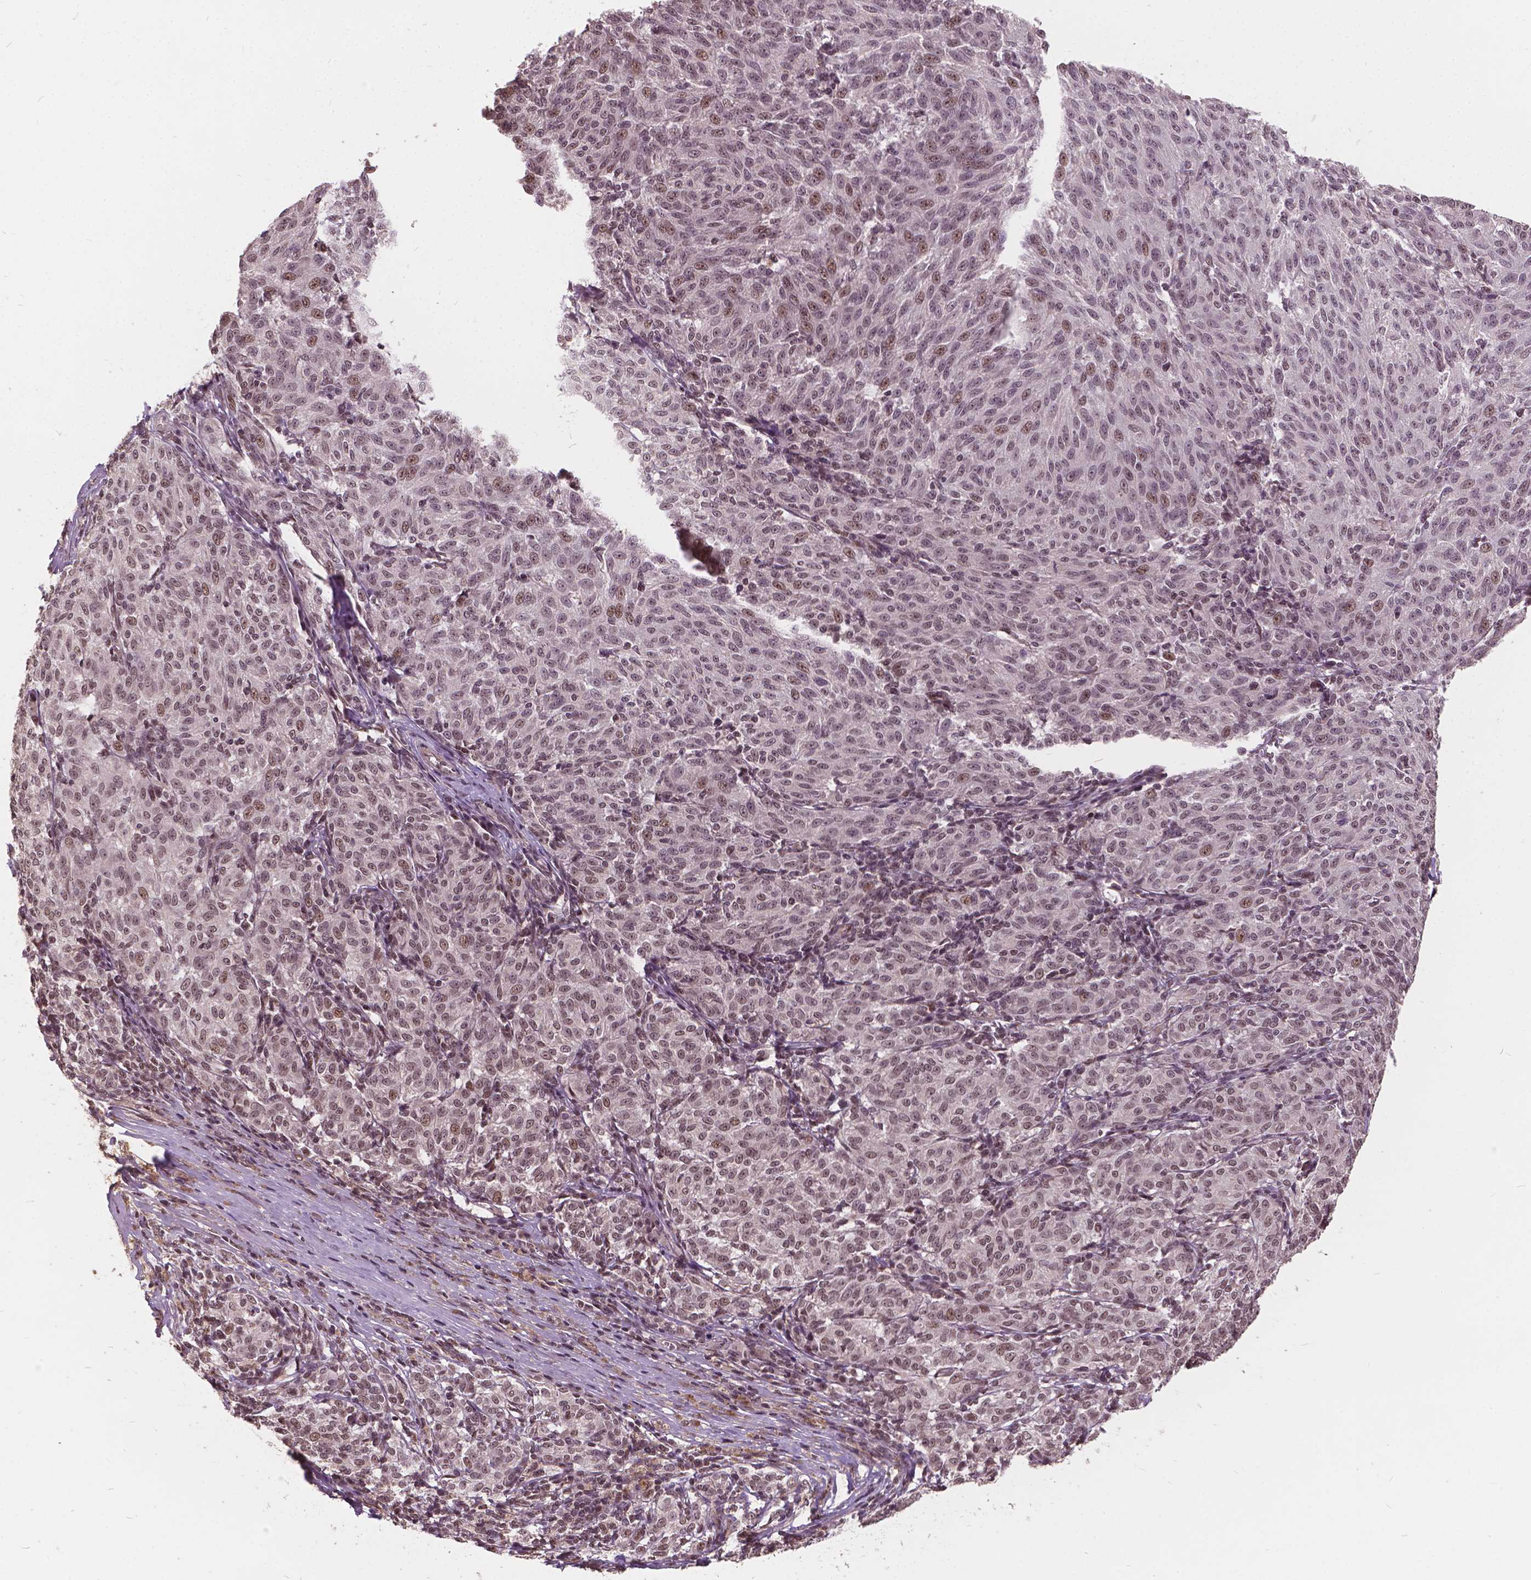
{"staining": {"intensity": "weak", "quantity": ">75%", "location": "nuclear"}, "tissue": "melanoma", "cell_type": "Tumor cells", "image_type": "cancer", "snomed": [{"axis": "morphology", "description": "Malignant melanoma, NOS"}, {"axis": "topography", "description": "Skin"}], "caption": "There is low levels of weak nuclear expression in tumor cells of melanoma, as demonstrated by immunohistochemical staining (brown color).", "gene": "GPS2", "patient": {"sex": "female", "age": 72}}